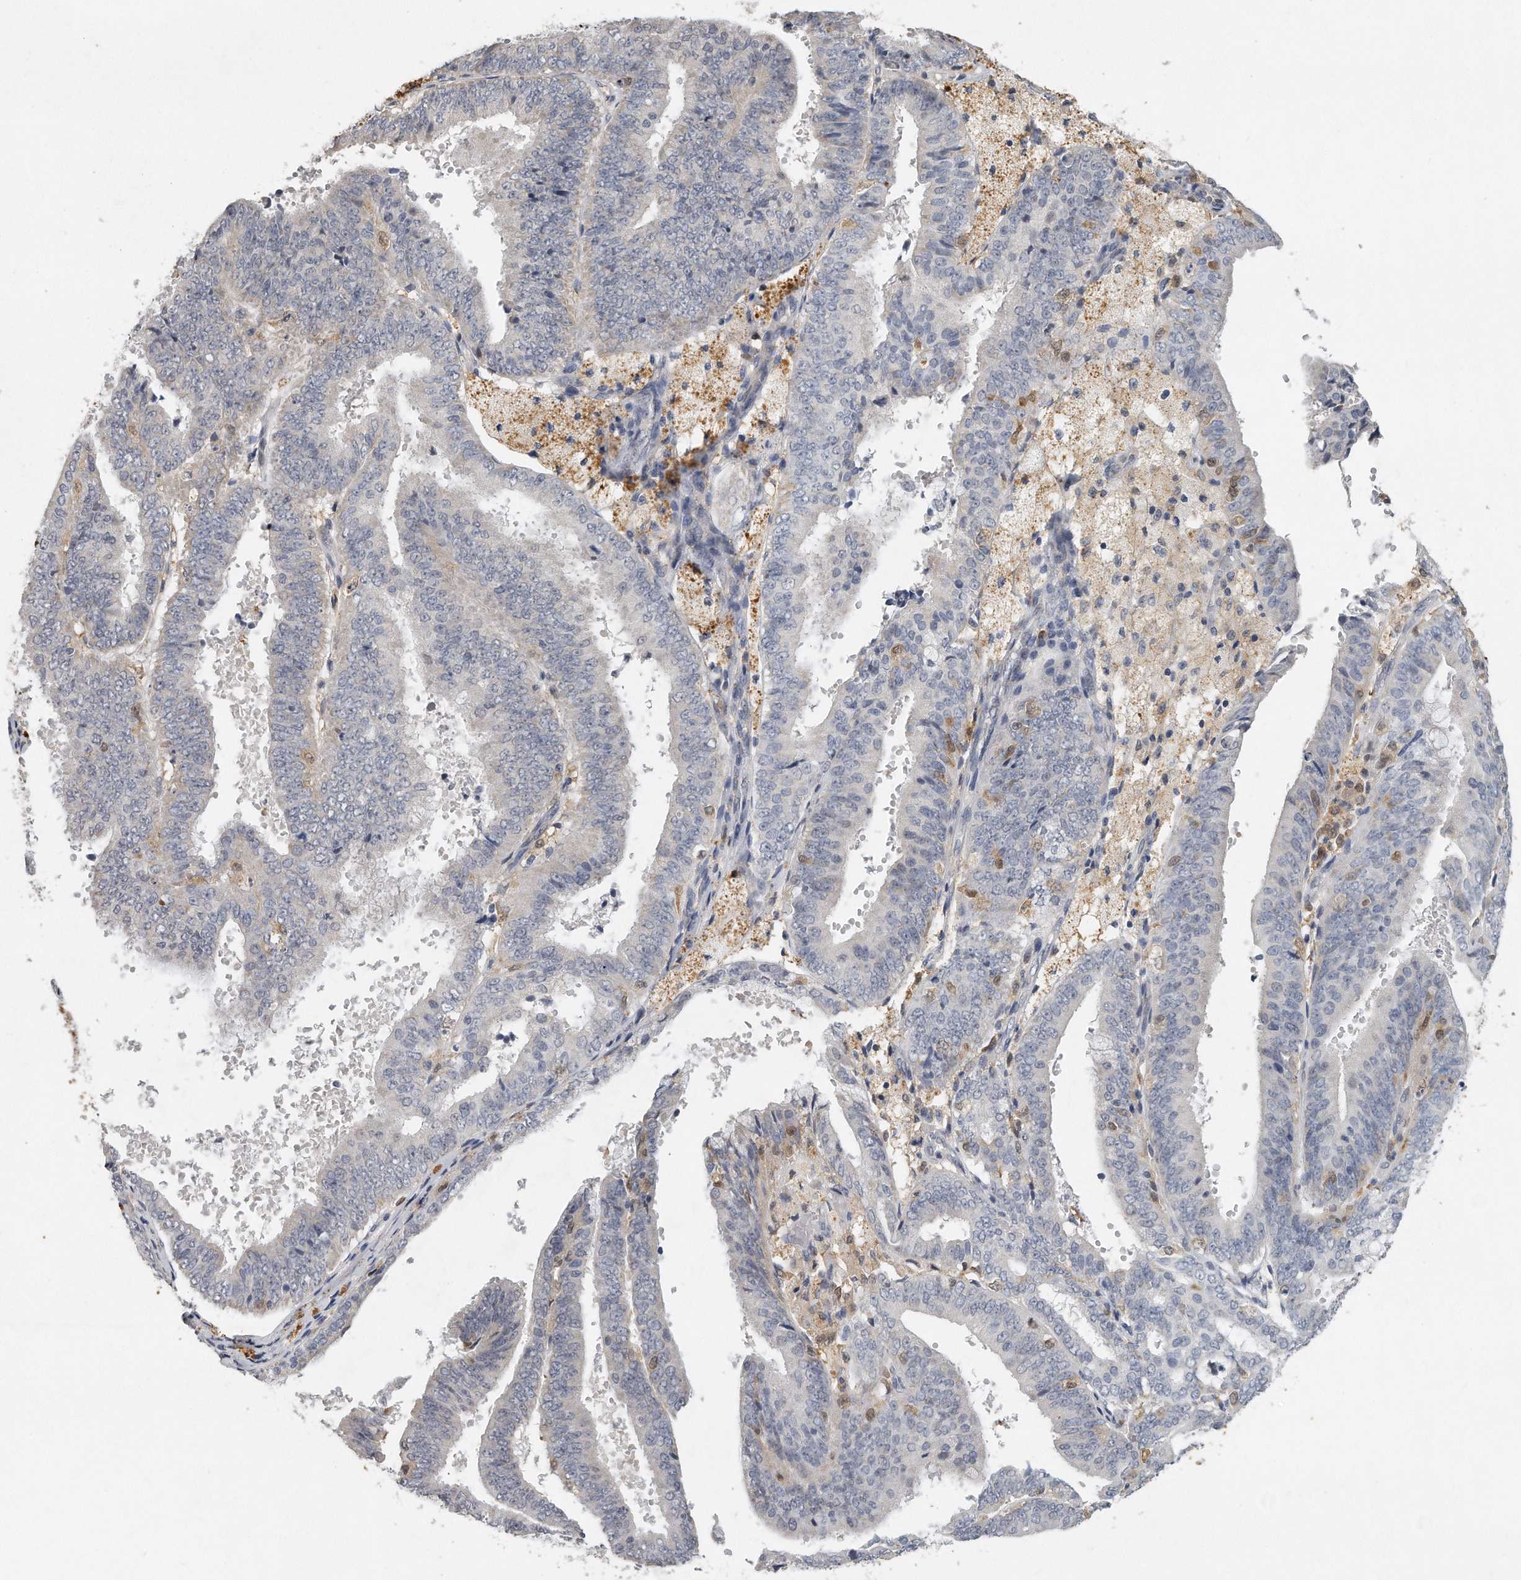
{"staining": {"intensity": "negative", "quantity": "none", "location": "none"}, "tissue": "endometrial cancer", "cell_type": "Tumor cells", "image_type": "cancer", "snomed": [{"axis": "morphology", "description": "Adenocarcinoma, NOS"}, {"axis": "topography", "description": "Endometrium"}], "caption": "Adenocarcinoma (endometrial) was stained to show a protein in brown. There is no significant positivity in tumor cells.", "gene": "CAMK1", "patient": {"sex": "female", "age": 63}}